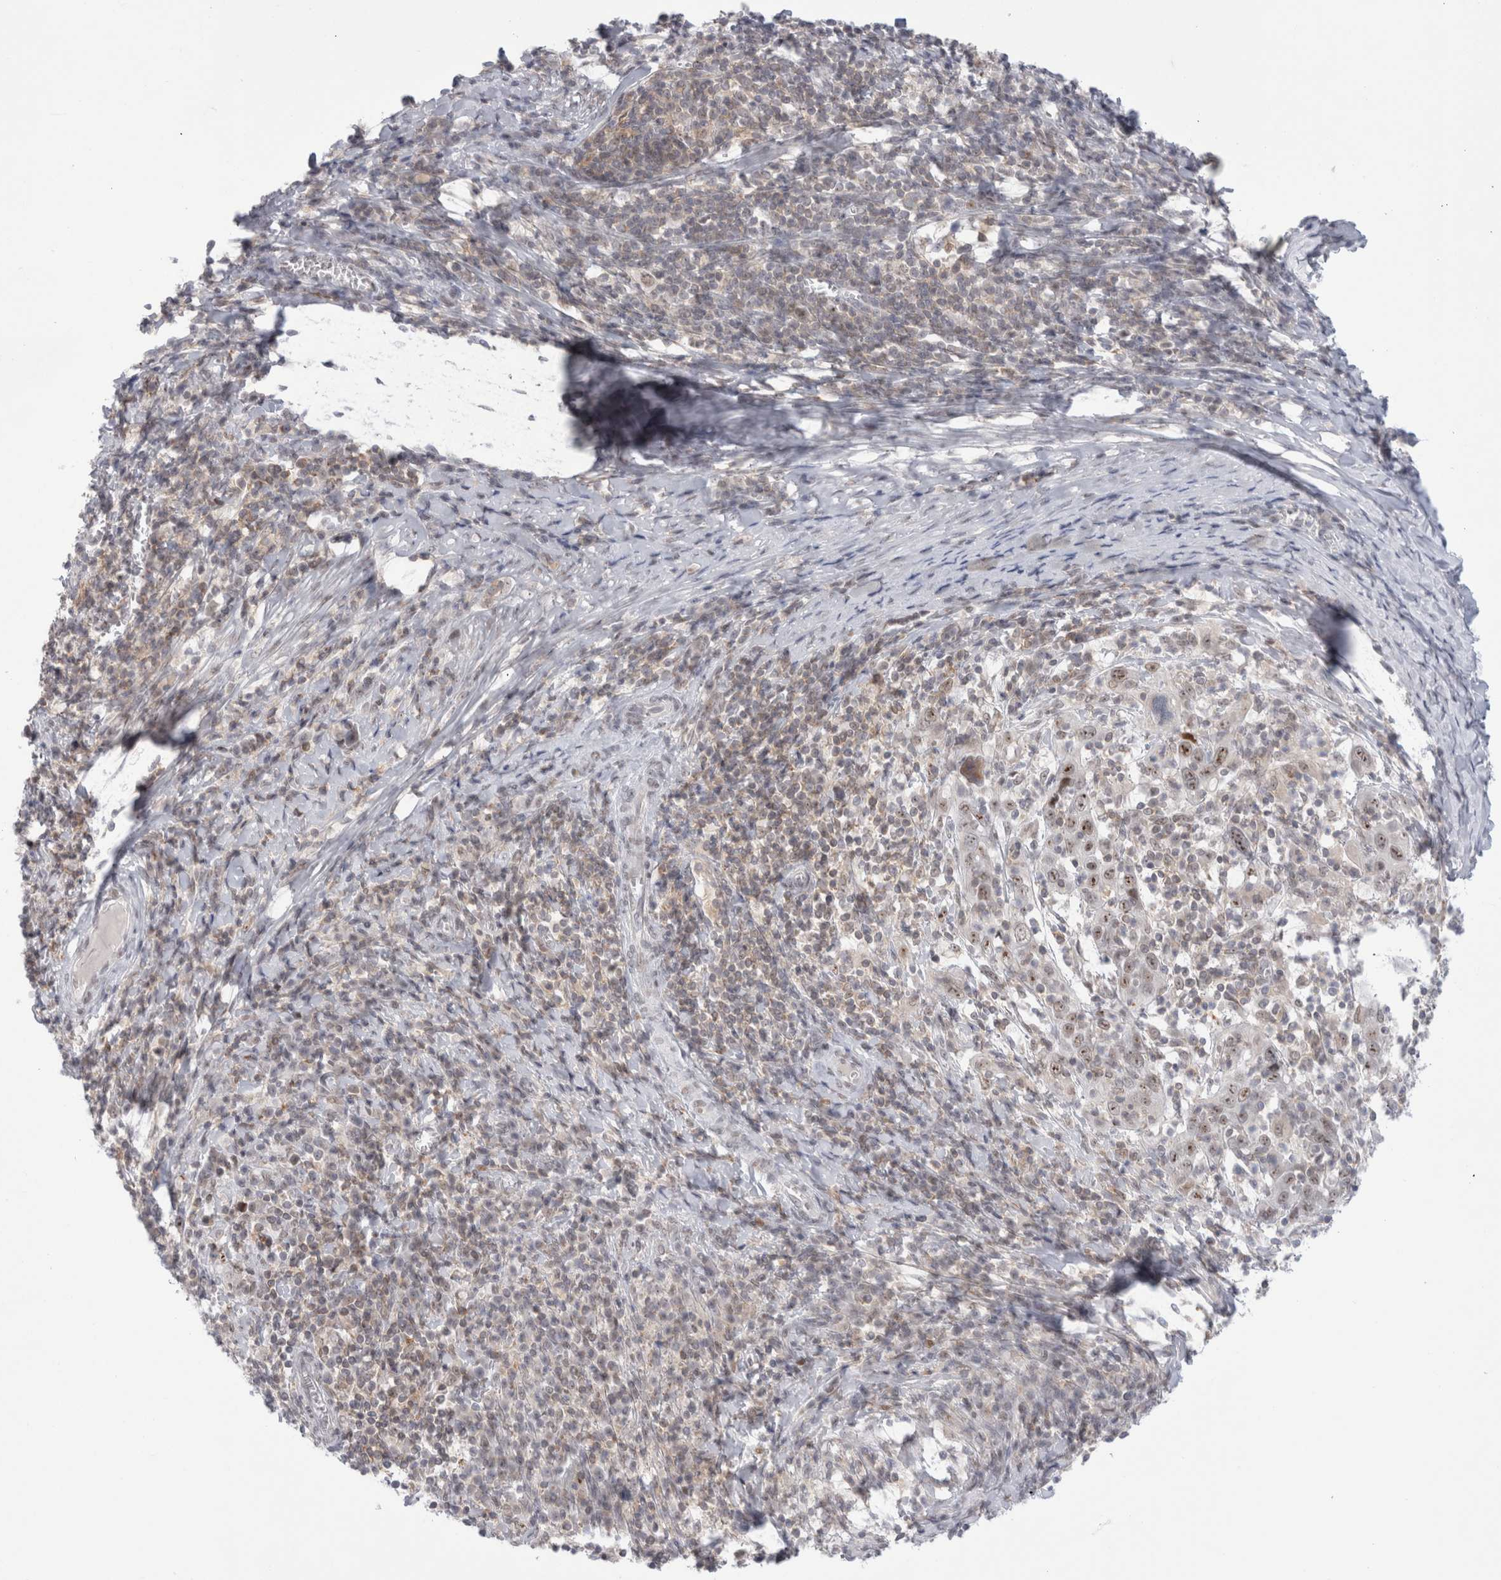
{"staining": {"intensity": "moderate", "quantity": ">75%", "location": "nuclear"}, "tissue": "cervical cancer", "cell_type": "Tumor cells", "image_type": "cancer", "snomed": [{"axis": "morphology", "description": "Squamous cell carcinoma, NOS"}, {"axis": "topography", "description": "Cervix"}], "caption": "Immunohistochemistry (DAB) staining of cervical cancer (squamous cell carcinoma) exhibits moderate nuclear protein positivity in about >75% of tumor cells.", "gene": "CERS5", "patient": {"sex": "female", "age": 46}}